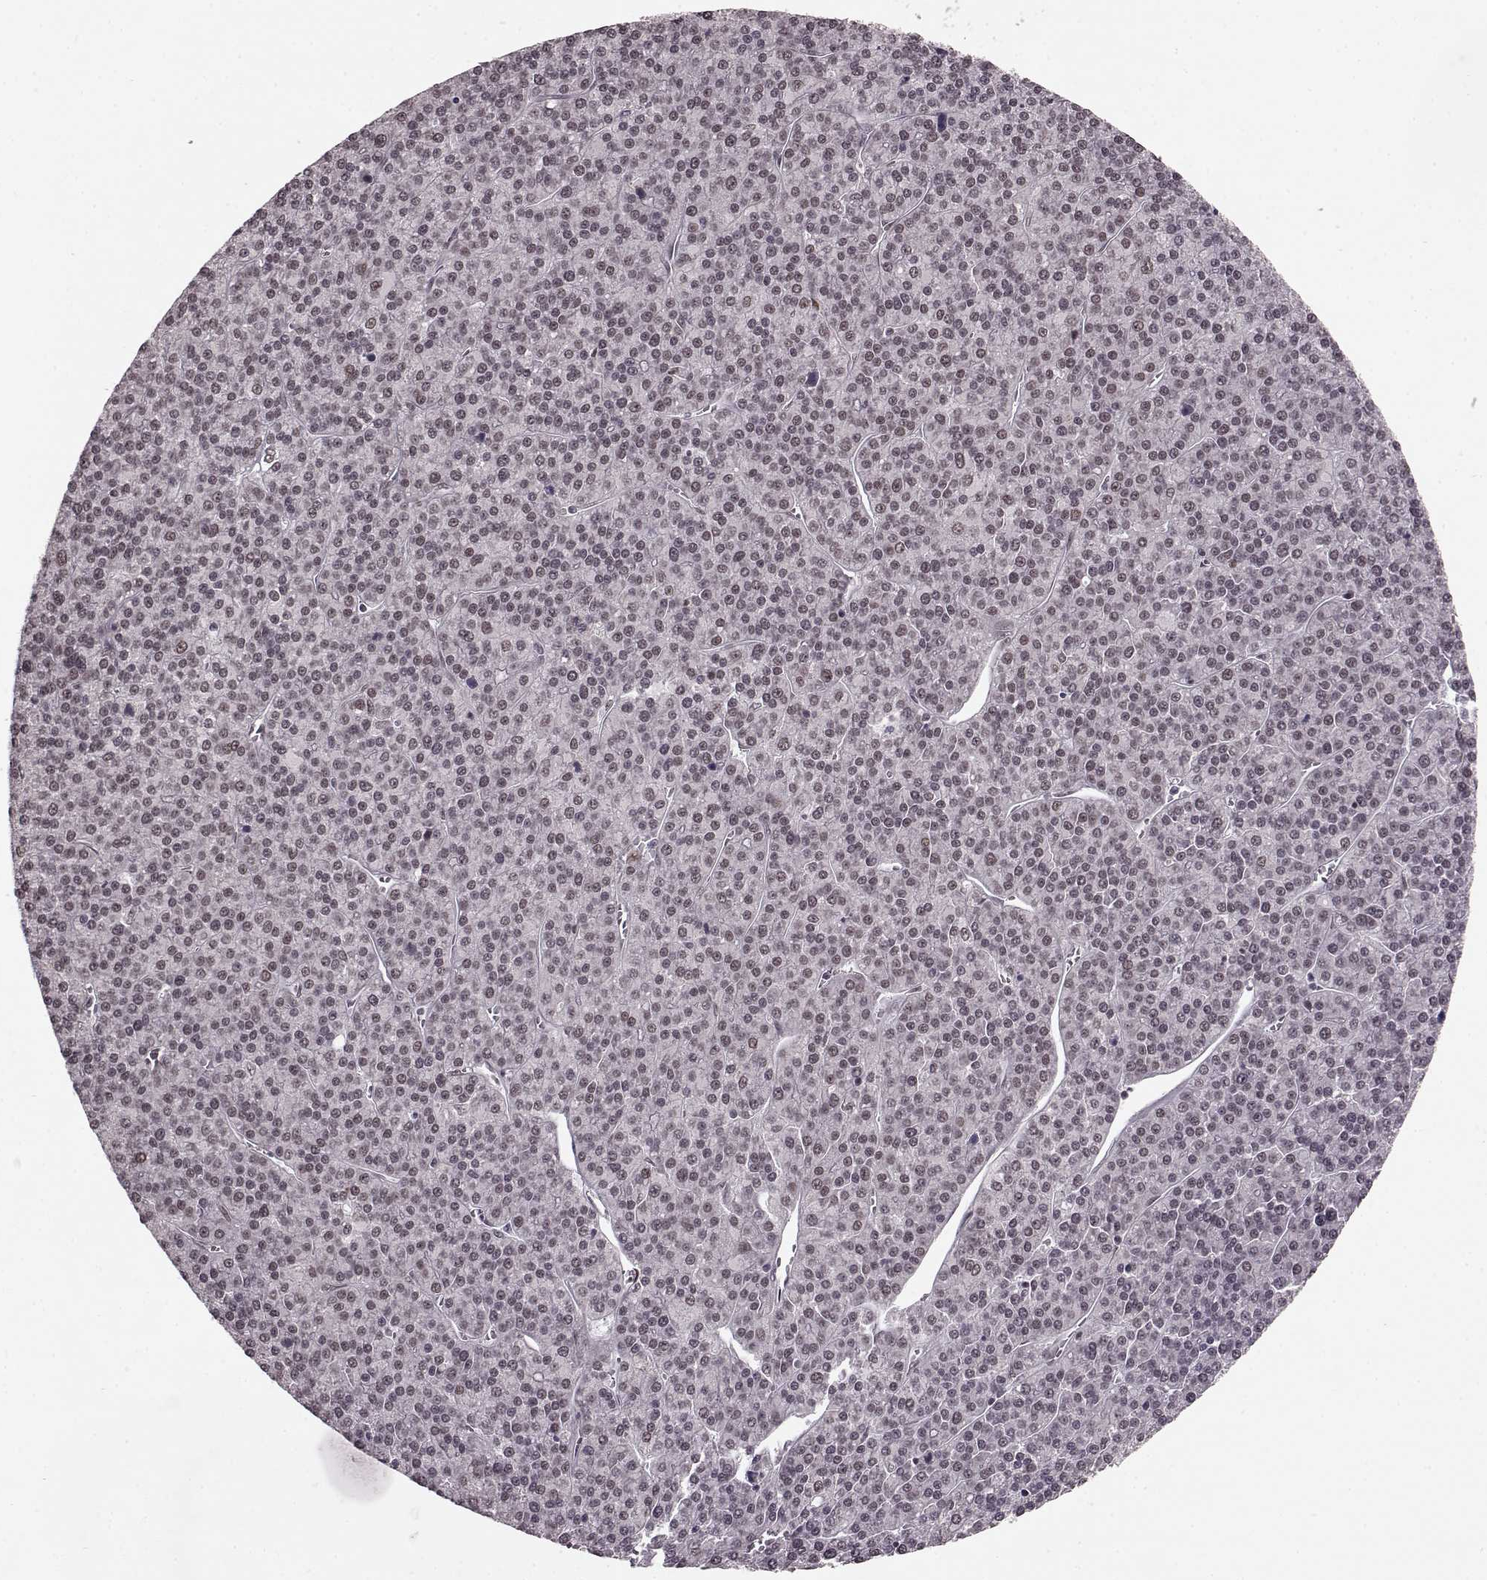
{"staining": {"intensity": "weak", "quantity": "25%-75%", "location": "nuclear"}, "tissue": "liver cancer", "cell_type": "Tumor cells", "image_type": "cancer", "snomed": [{"axis": "morphology", "description": "Carcinoma, Hepatocellular, NOS"}, {"axis": "topography", "description": "Liver"}], "caption": "Immunohistochemistry (IHC) histopathology image of neoplastic tissue: liver cancer stained using immunohistochemistry (IHC) demonstrates low levels of weak protein expression localized specifically in the nuclear of tumor cells, appearing as a nuclear brown color.", "gene": "PLCB4", "patient": {"sex": "female", "age": 58}}